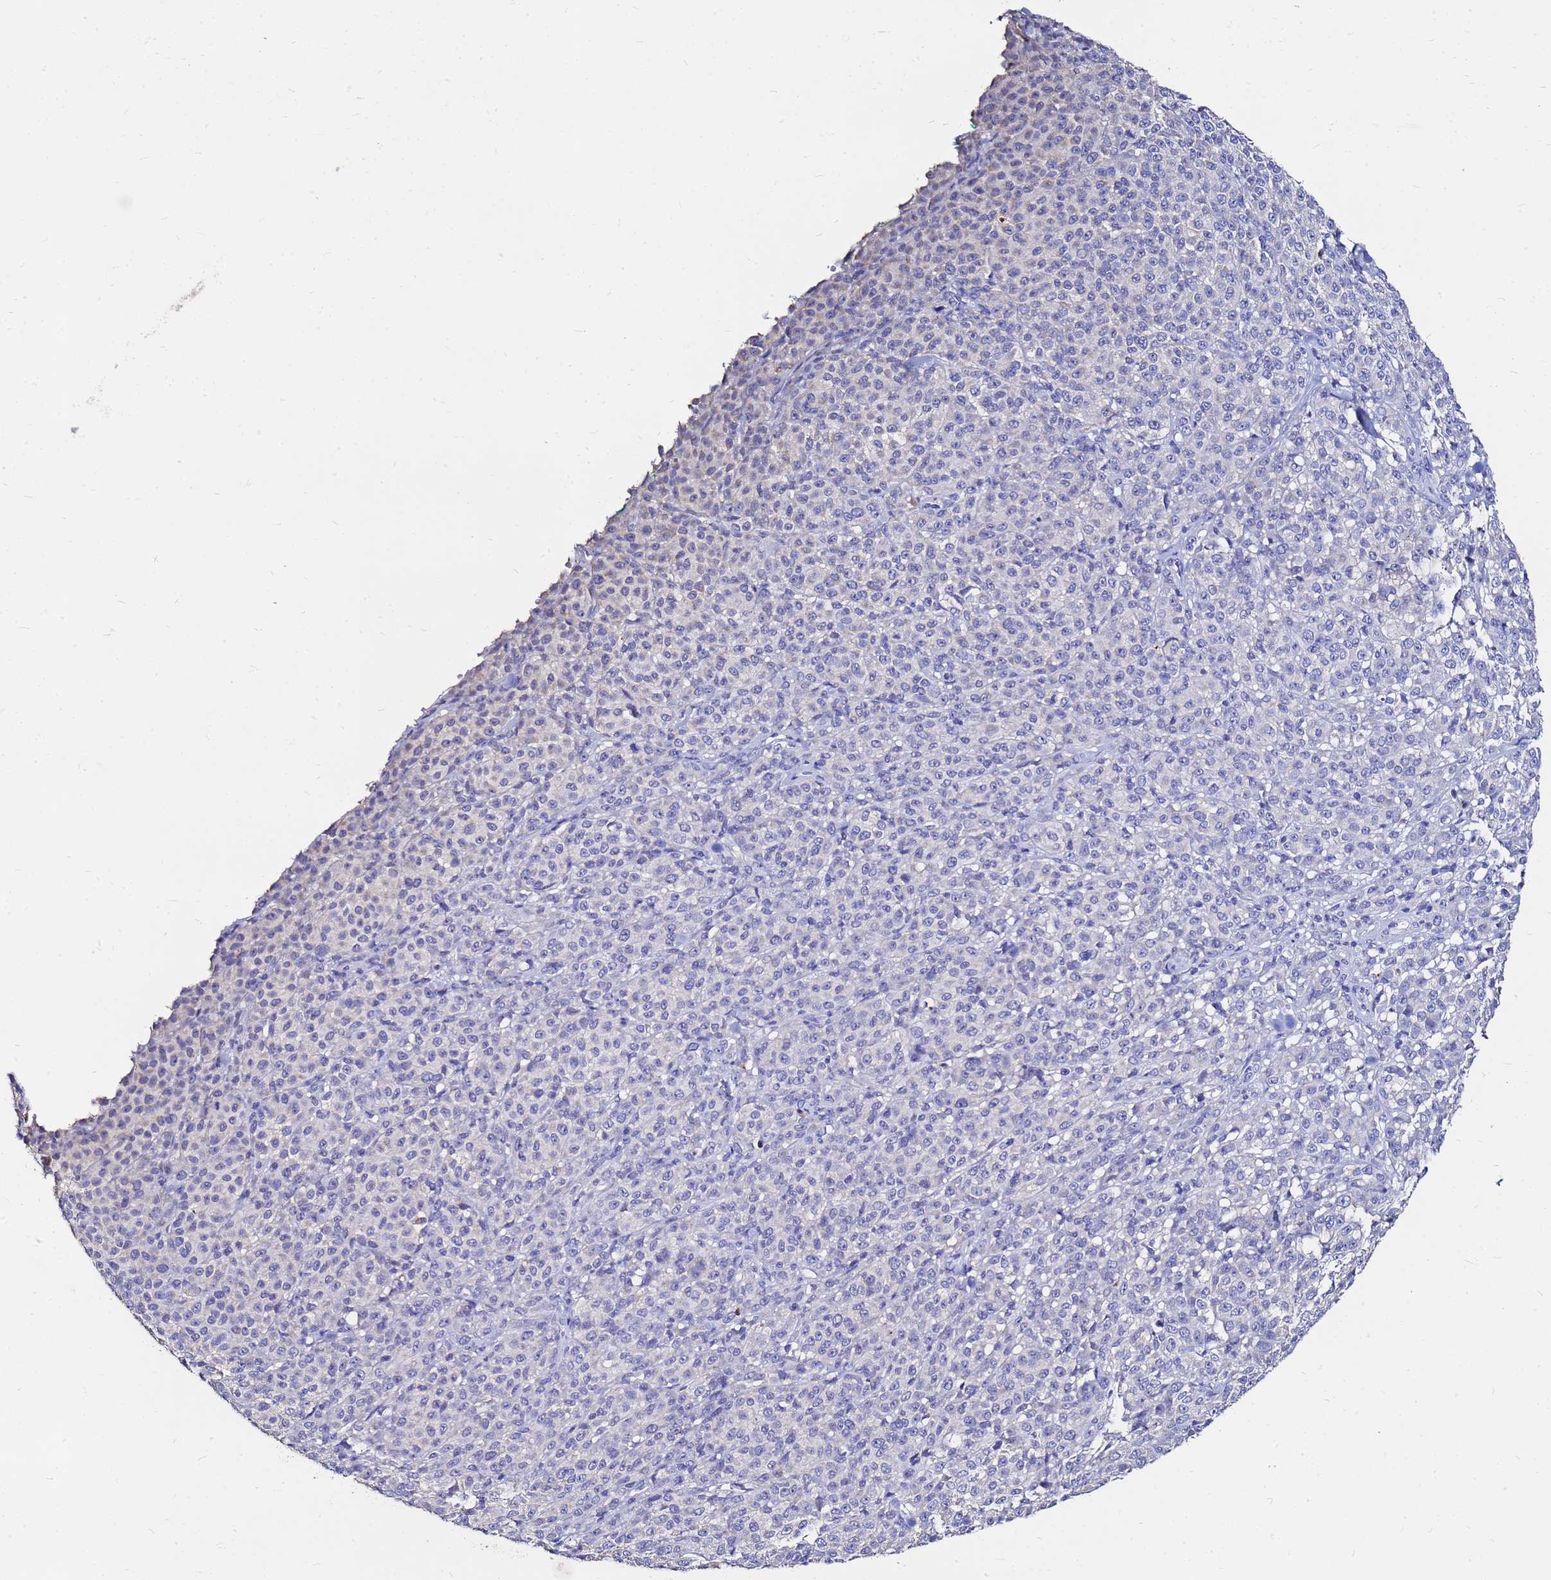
{"staining": {"intensity": "negative", "quantity": "none", "location": "none"}, "tissue": "melanoma", "cell_type": "Tumor cells", "image_type": "cancer", "snomed": [{"axis": "morphology", "description": "Normal tissue, NOS"}, {"axis": "morphology", "description": "Malignant melanoma, NOS"}, {"axis": "topography", "description": "Skin"}], "caption": "The micrograph displays no staining of tumor cells in malignant melanoma.", "gene": "FAM183A", "patient": {"sex": "female", "age": 34}}